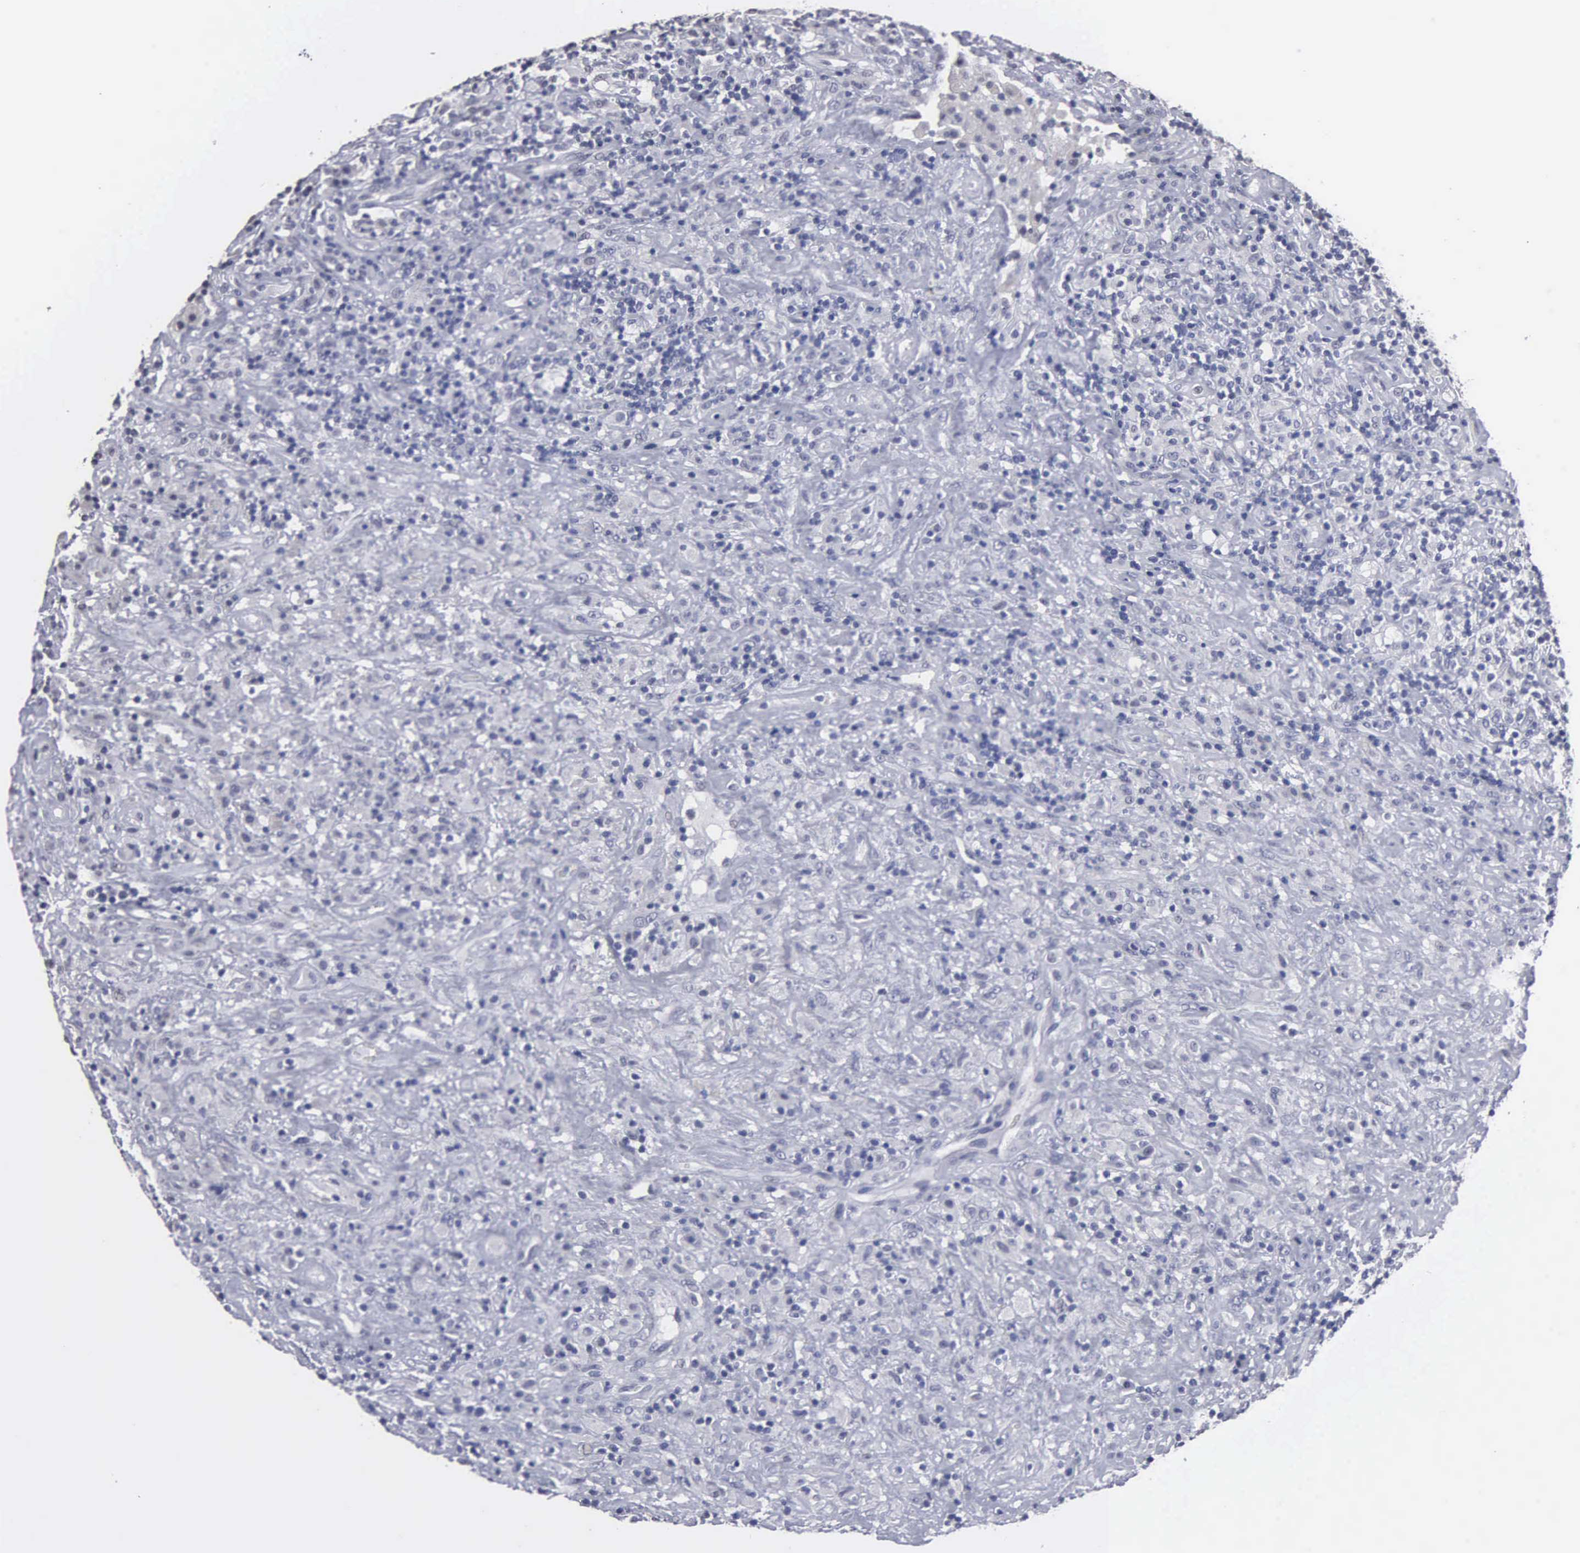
{"staining": {"intensity": "negative", "quantity": "none", "location": "none"}, "tissue": "lymphoma", "cell_type": "Tumor cells", "image_type": "cancer", "snomed": [{"axis": "morphology", "description": "Hodgkin's disease, NOS"}, {"axis": "topography", "description": "Lymph node"}], "caption": "Immunohistochemistry (IHC) of human Hodgkin's disease reveals no expression in tumor cells.", "gene": "UPB1", "patient": {"sex": "male", "age": 46}}